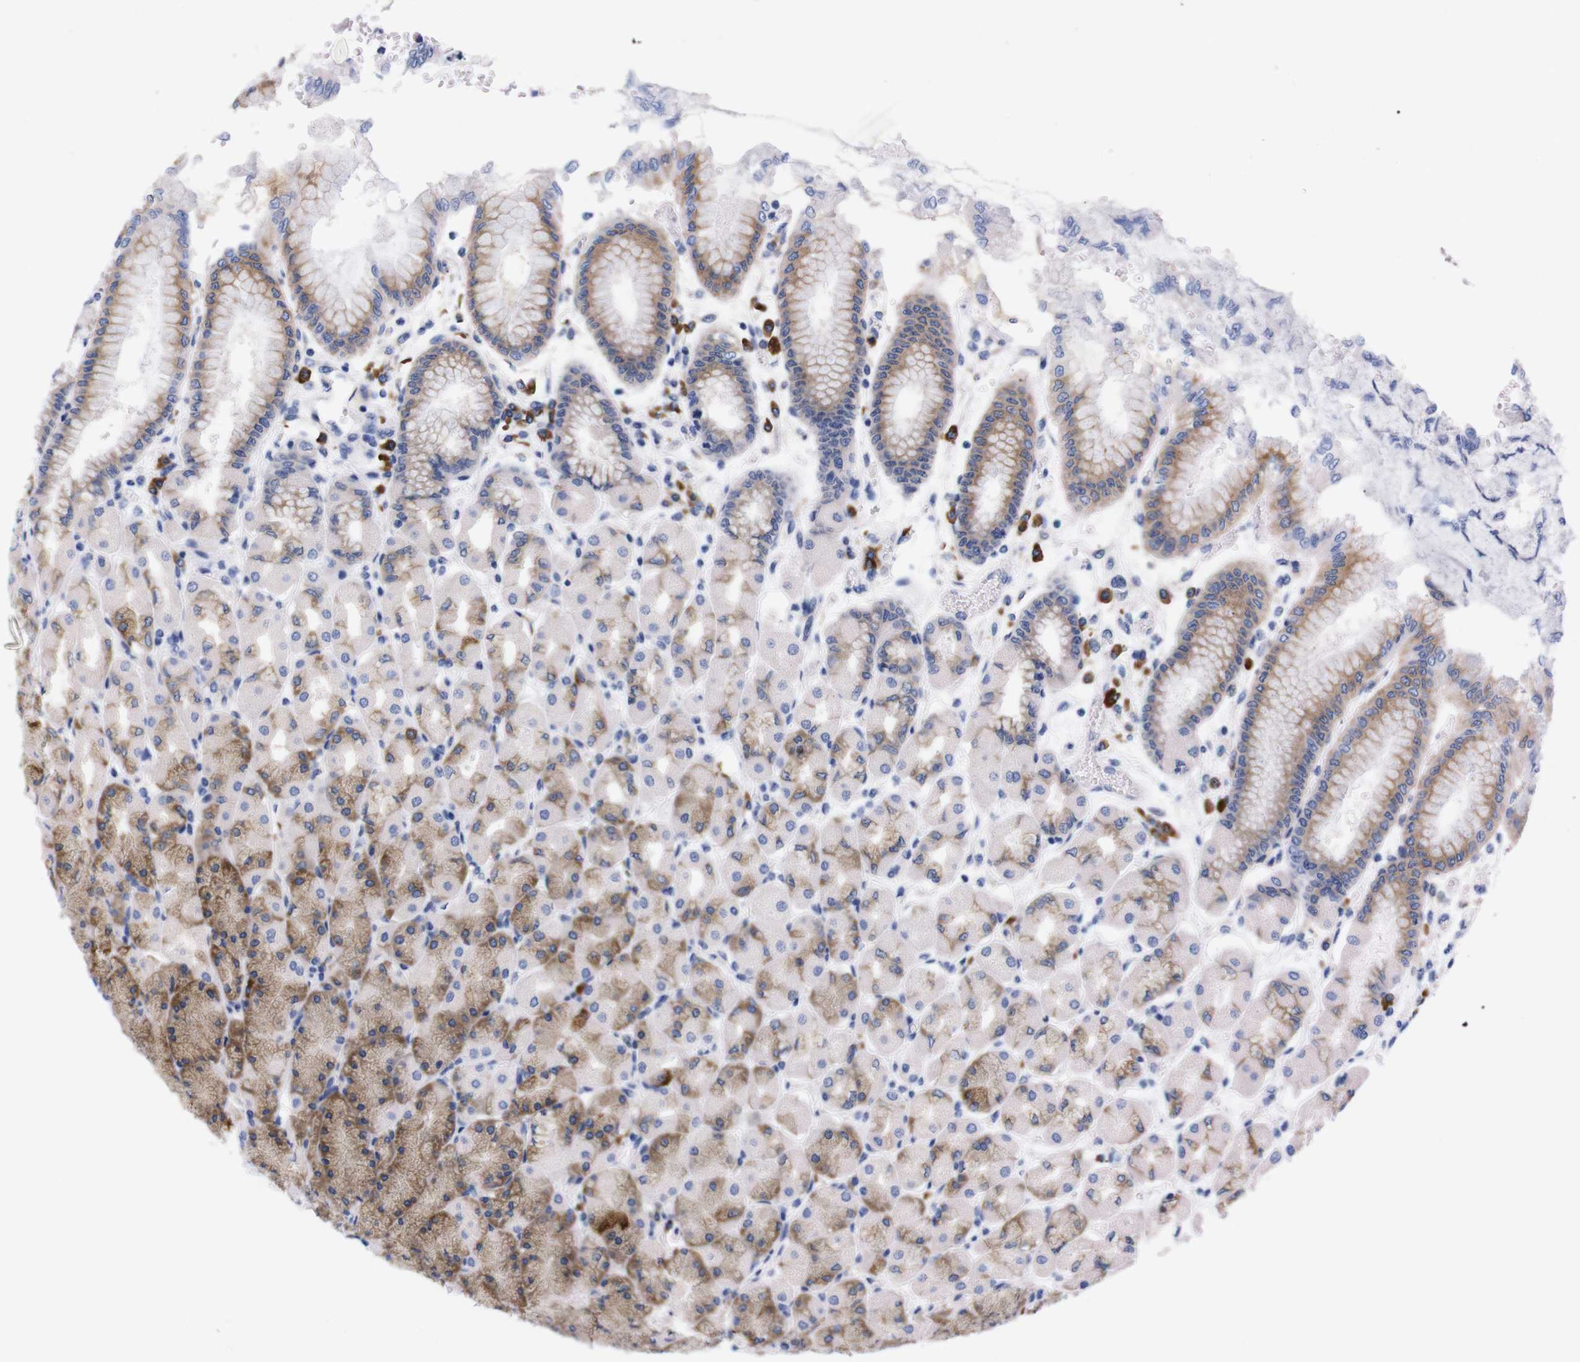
{"staining": {"intensity": "moderate", "quantity": "25%-75%", "location": "cytoplasmic/membranous"}, "tissue": "stomach", "cell_type": "Glandular cells", "image_type": "normal", "snomed": [{"axis": "morphology", "description": "Normal tissue, NOS"}, {"axis": "topography", "description": "Stomach, upper"}], "caption": "Stomach was stained to show a protein in brown. There is medium levels of moderate cytoplasmic/membranous staining in approximately 25%-75% of glandular cells.", "gene": "NEBL", "patient": {"sex": "female", "age": 56}}